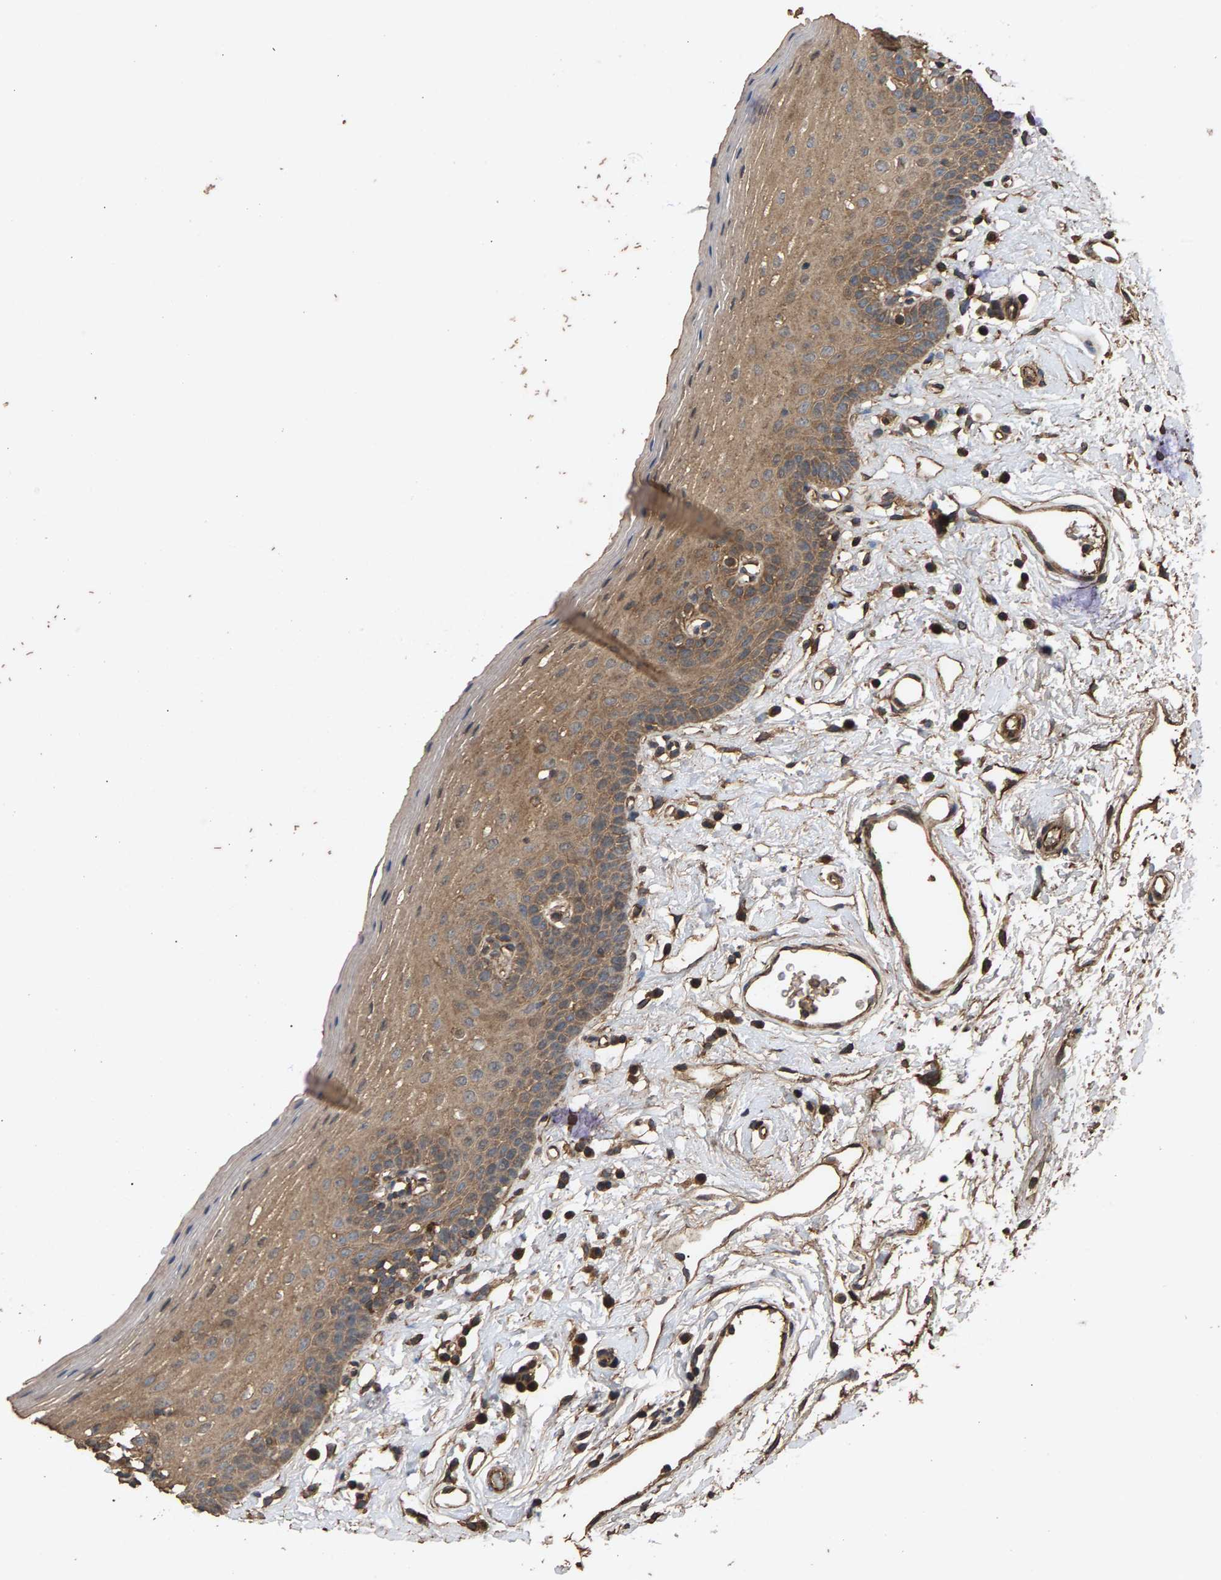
{"staining": {"intensity": "moderate", "quantity": ">75%", "location": "cytoplasmic/membranous"}, "tissue": "oral mucosa", "cell_type": "Squamous epithelial cells", "image_type": "normal", "snomed": [{"axis": "morphology", "description": "Normal tissue, NOS"}, {"axis": "topography", "description": "Oral tissue"}], "caption": "Immunohistochemical staining of normal oral mucosa displays medium levels of moderate cytoplasmic/membranous staining in about >75% of squamous epithelial cells. (Stains: DAB (3,3'-diaminobenzidine) in brown, nuclei in blue, Microscopy: brightfield microscopy at high magnification).", "gene": "HTRA3", "patient": {"sex": "male", "age": 66}}